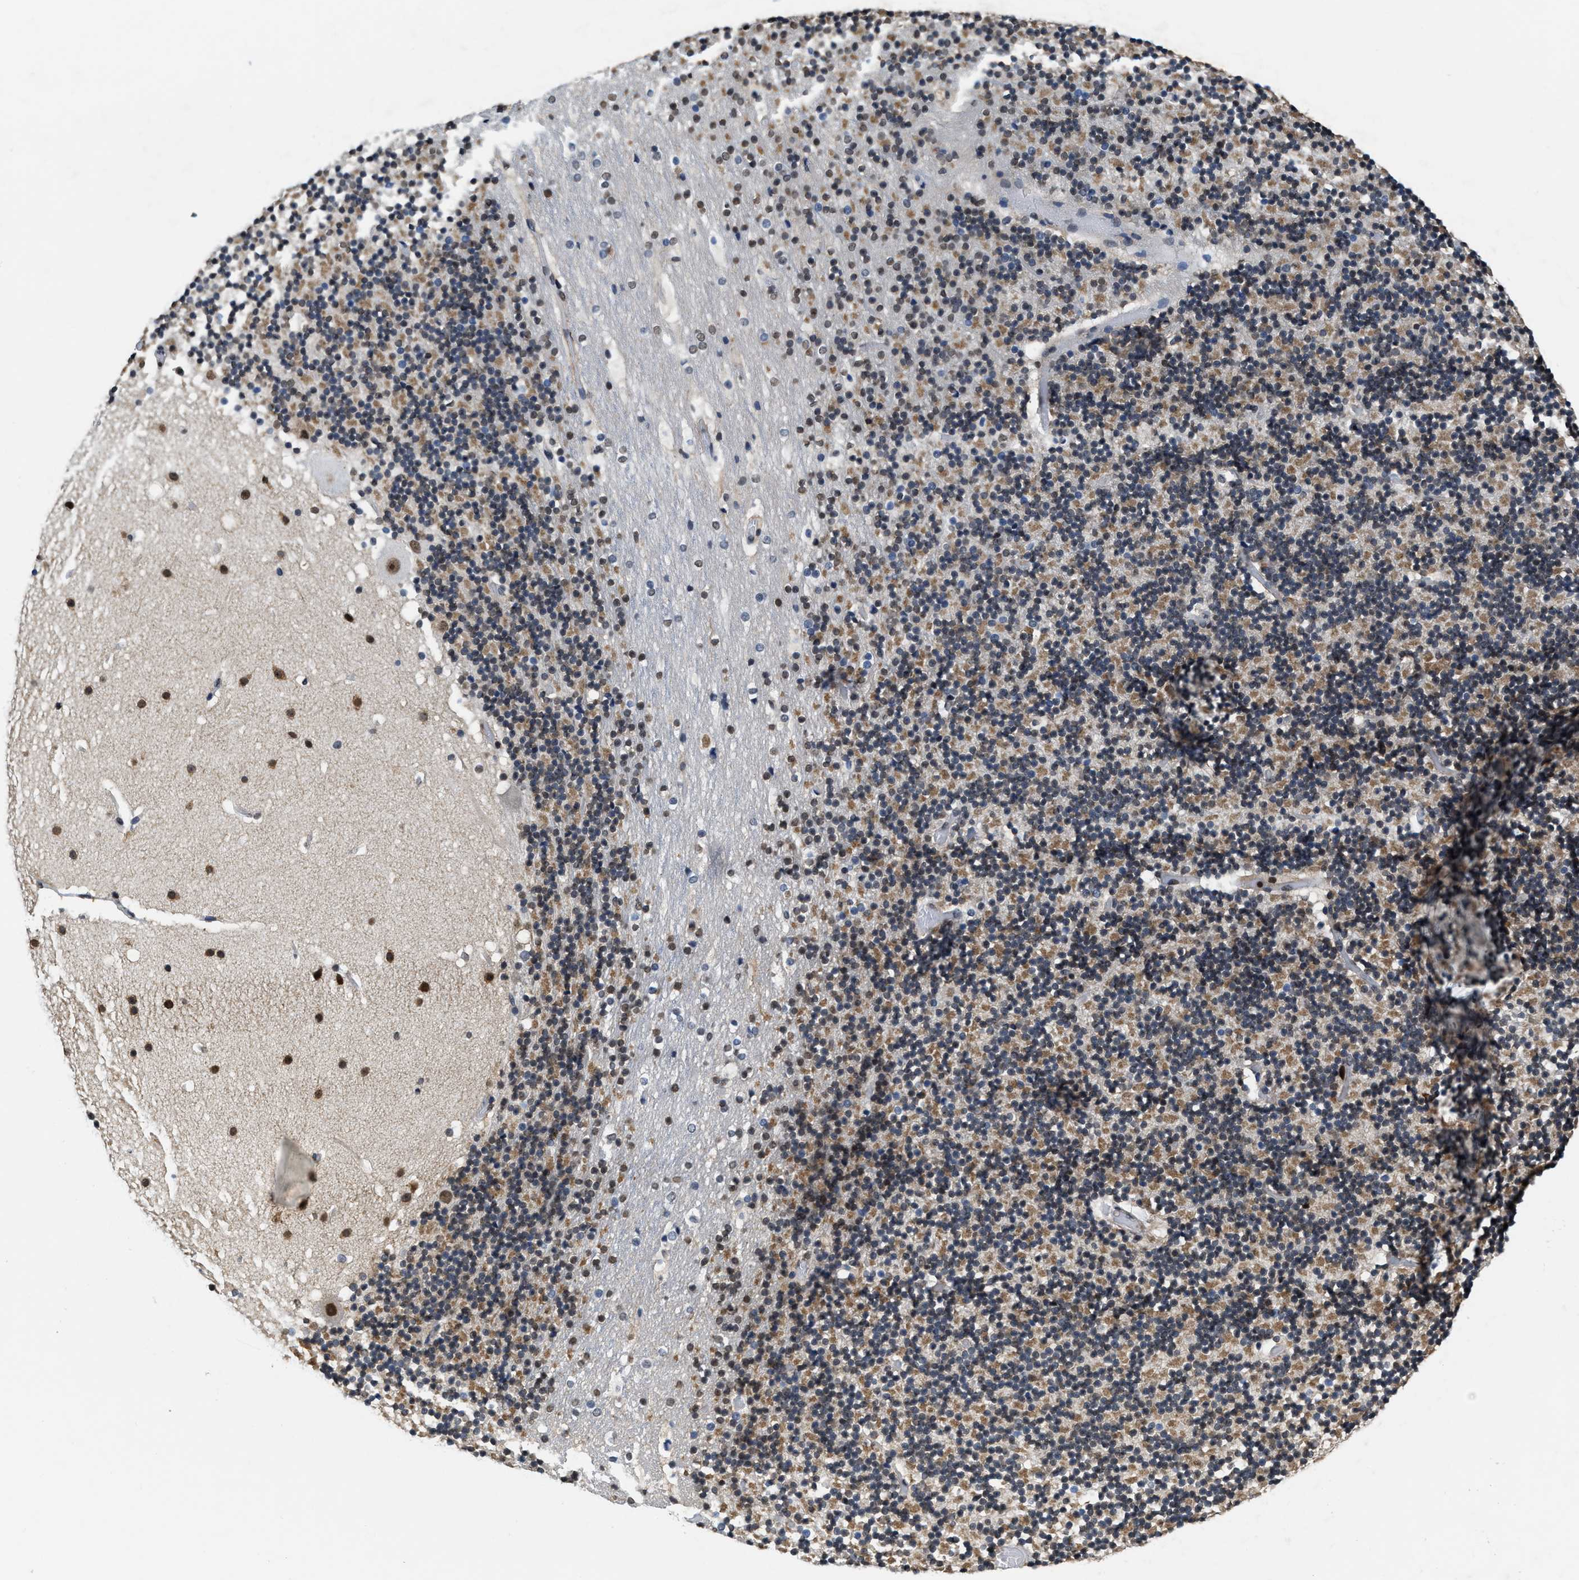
{"staining": {"intensity": "moderate", "quantity": "25%-75%", "location": "cytoplasmic/membranous"}, "tissue": "cerebellum", "cell_type": "Cells in granular layer", "image_type": "normal", "snomed": [{"axis": "morphology", "description": "Normal tissue, NOS"}, {"axis": "topography", "description": "Cerebellum"}], "caption": "Cerebellum was stained to show a protein in brown. There is medium levels of moderate cytoplasmic/membranous positivity in approximately 25%-75% of cells in granular layer. Nuclei are stained in blue.", "gene": "SUPT16H", "patient": {"sex": "male", "age": 57}}